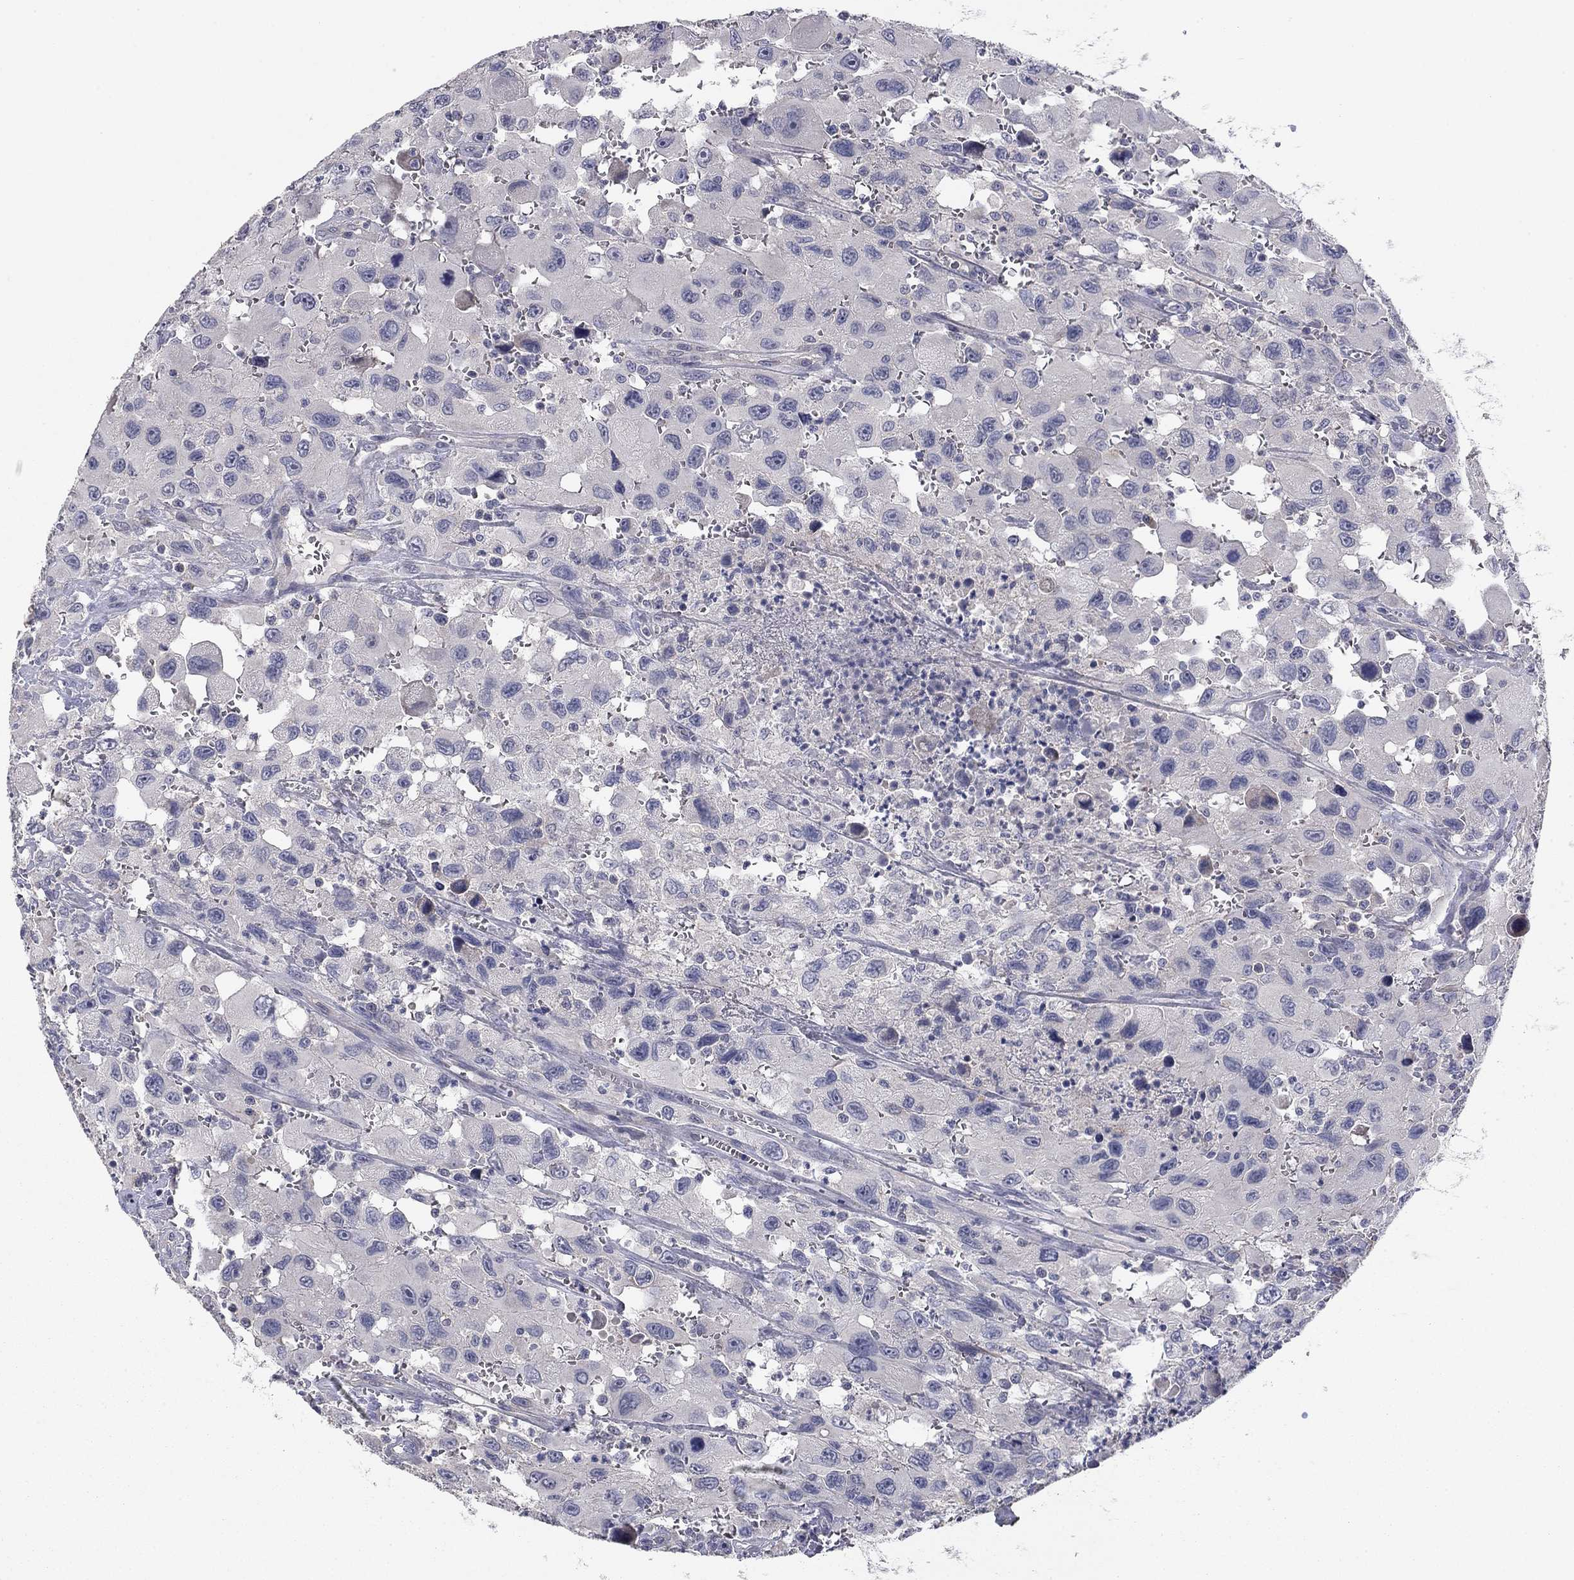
{"staining": {"intensity": "negative", "quantity": "none", "location": "none"}, "tissue": "head and neck cancer", "cell_type": "Tumor cells", "image_type": "cancer", "snomed": [{"axis": "morphology", "description": "Squamous cell carcinoma, NOS"}, {"axis": "morphology", "description": "Squamous cell carcinoma, metastatic, NOS"}, {"axis": "topography", "description": "Oral tissue"}, {"axis": "topography", "description": "Head-Neck"}], "caption": "The IHC micrograph has no significant staining in tumor cells of squamous cell carcinoma (head and neck) tissue.", "gene": "SEPTIN3", "patient": {"sex": "female", "age": 85}}